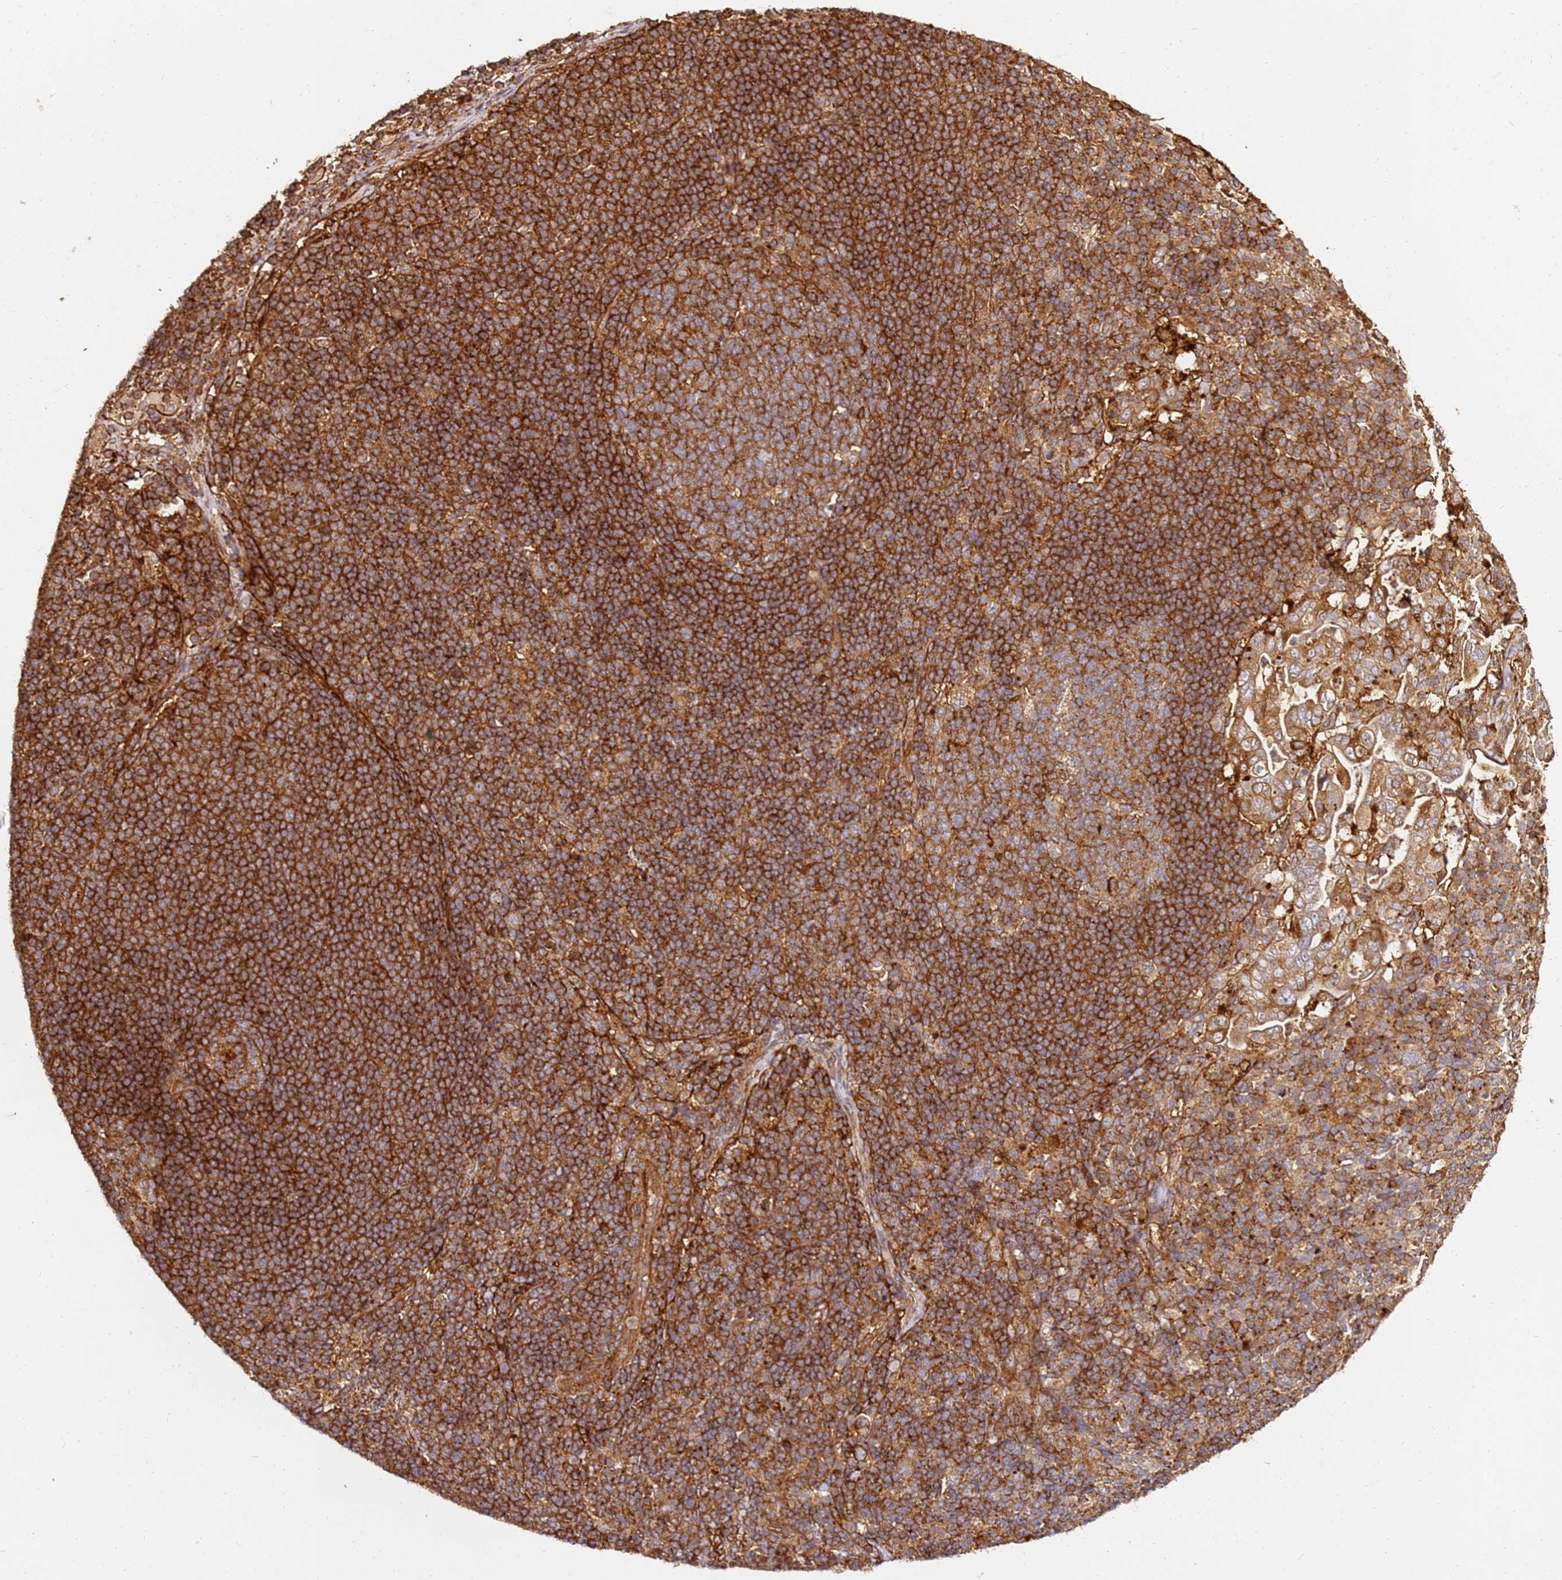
{"staining": {"intensity": "strong", "quantity": ">75%", "location": "cytoplasmic/membranous"}, "tissue": "pancreatic cancer", "cell_type": "Tumor cells", "image_type": "cancer", "snomed": [{"axis": "morphology", "description": "Normal tissue, NOS"}, {"axis": "morphology", "description": "Adenocarcinoma, NOS"}, {"axis": "topography", "description": "Lymph node"}, {"axis": "topography", "description": "Pancreas"}], "caption": "Pancreatic adenocarcinoma stained with immunohistochemistry reveals strong cytoplasmic/membranous staining in approximately >75% of tumor cells.", "gene": "DVL3", "patient": {"sex": "female", "age": 67}}